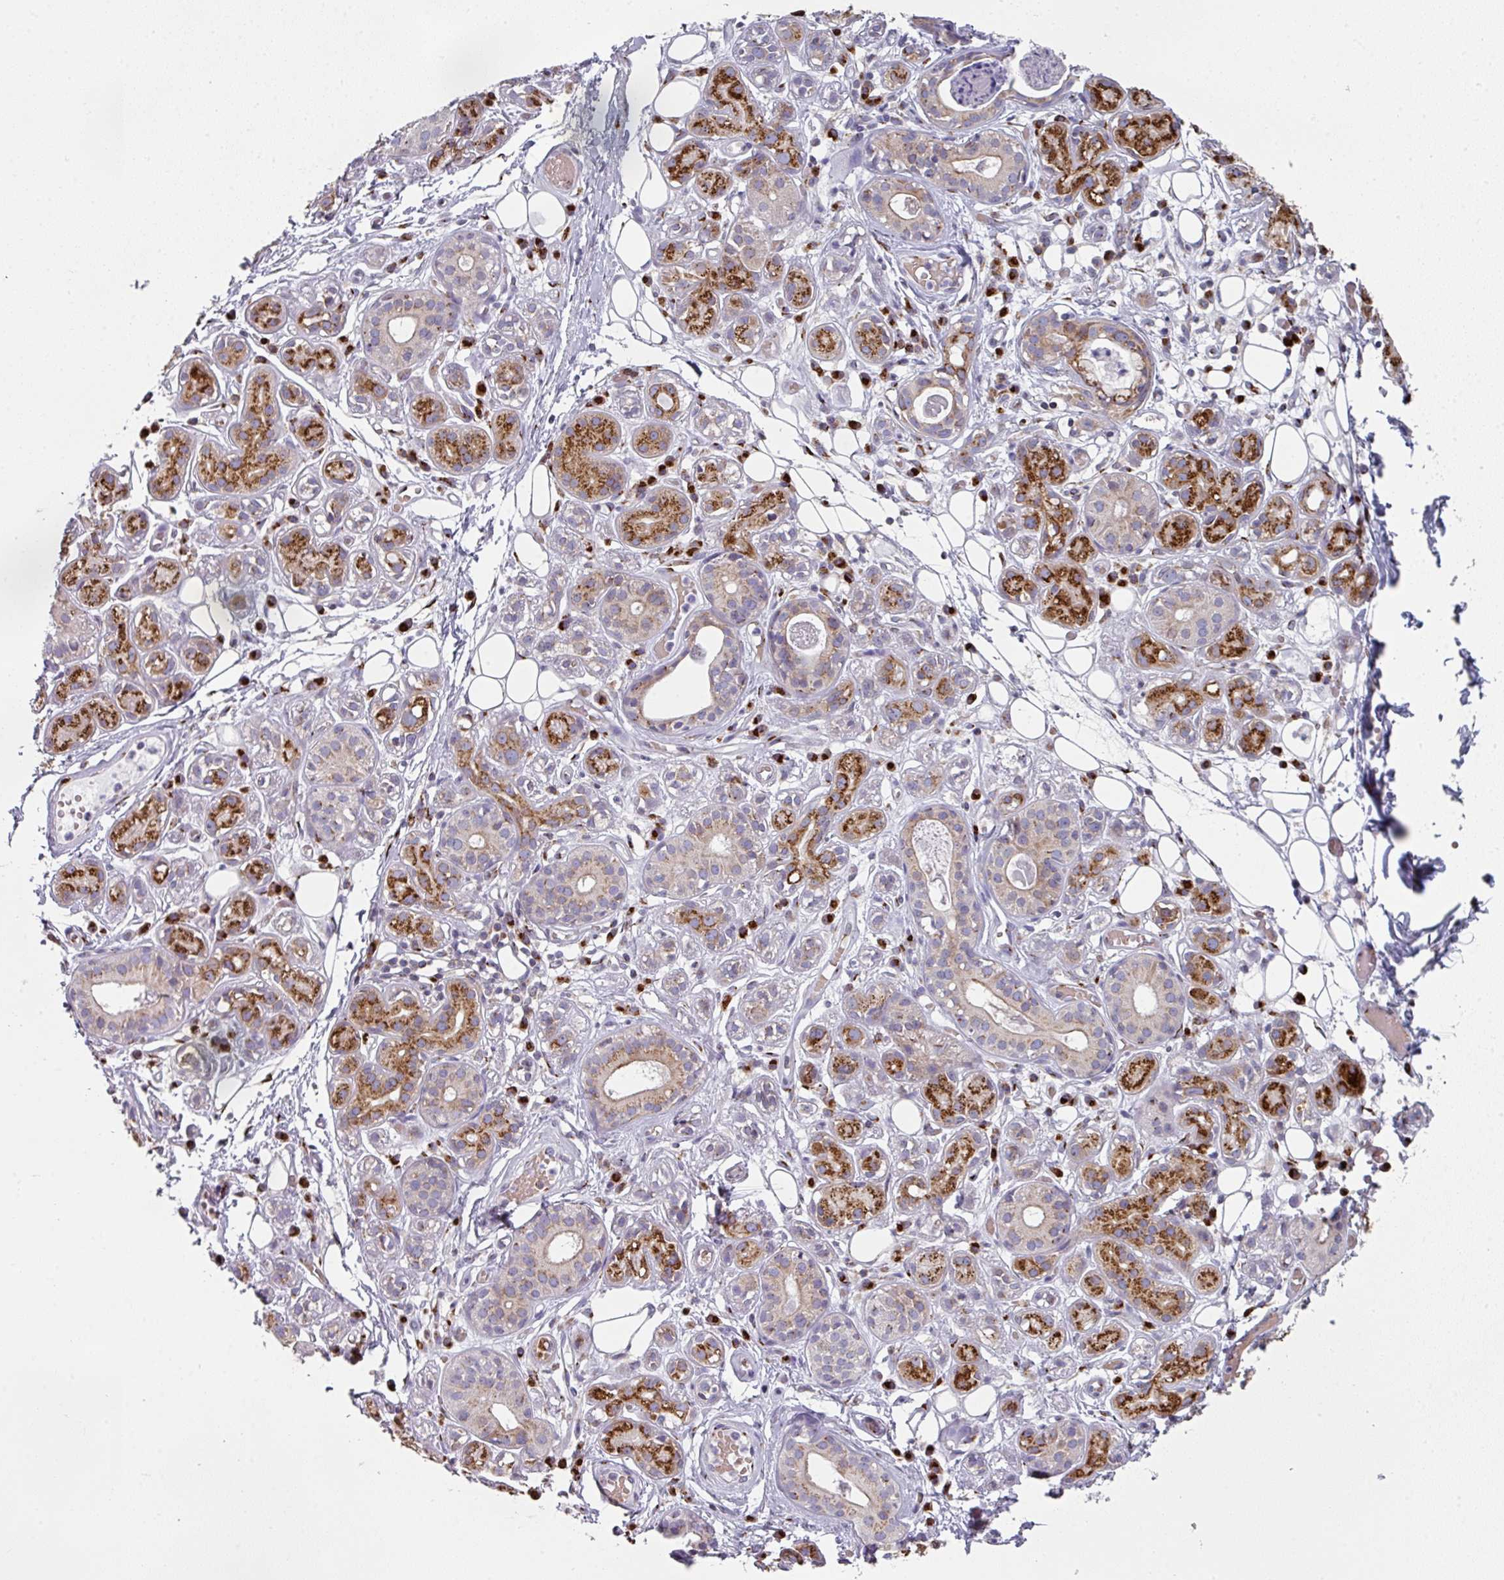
{"staining": {"intensity": "strong", "quantity": "25%-75%", "location": "cytoplasmic/membranous"}, "tissue": "salivary gland", "cell_type": "Glandular cells", "image_type": "normal", "snomed": [{"axis": "morphology", "description": "Normal tissue, NOS"}, {"axis": "topography", "description": "Salivary gland"}], "caption": "Immunohistochemical staining of benign salivary gland demonstrates strong cytoplasmic/membranous protein positivity in about 25%-75% of glandular cells. Nuclei are stained in blue.", "gene": "CCDC85B", "patient": {"sex": "male", "age": 54}}